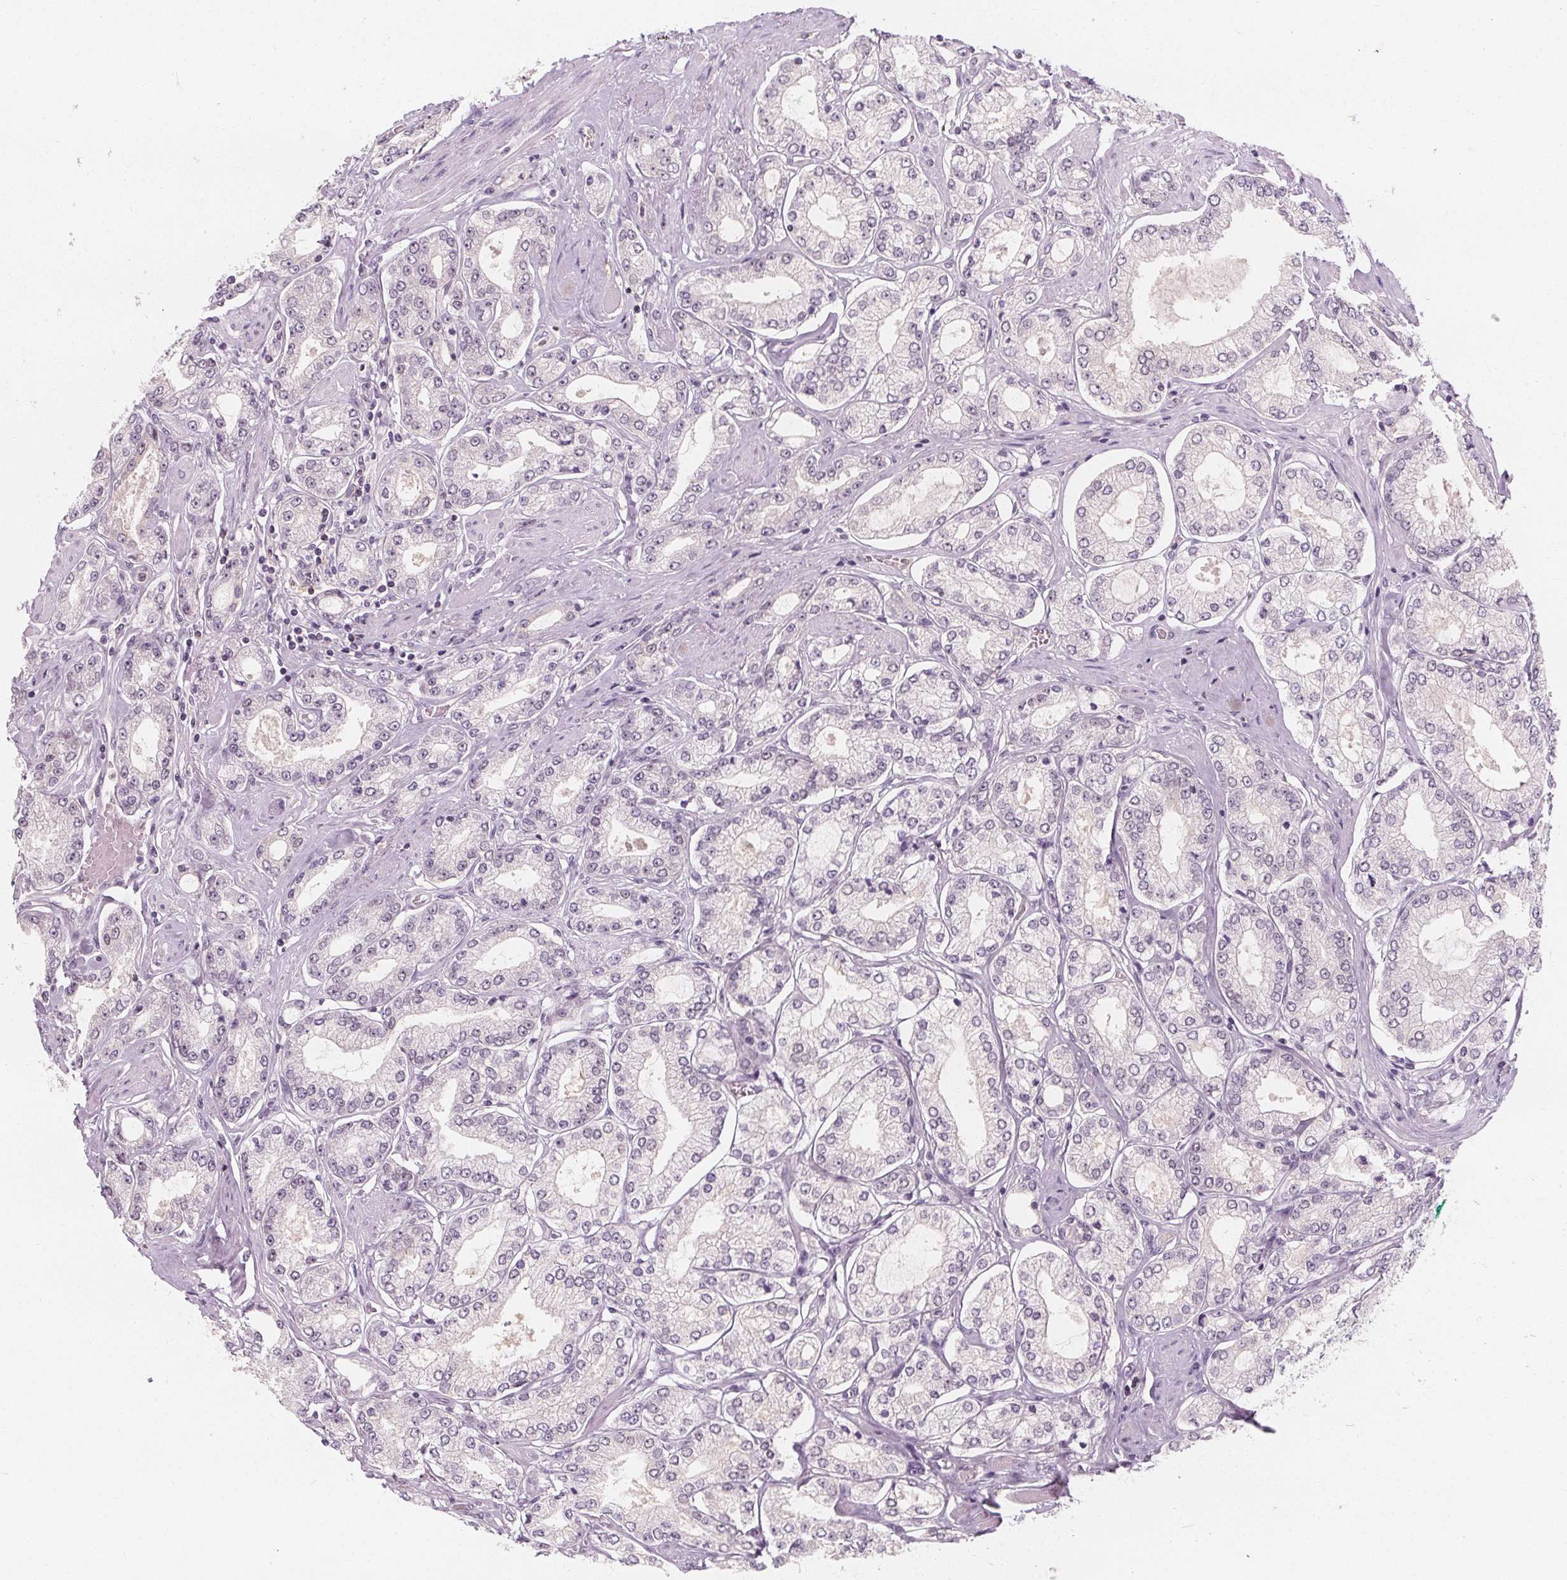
{"staining": {"intensity": "negative", "quantity": "none", "location": "none"}, "tissue": "prostate cancer", "cell_type": "Tumor cells", "image_type": "cancer", "snomed": [{"axis": "morphology", "description": "Adenocarcinoma, High grade"}, {"axis": "topography", "description": "Prostate"}], "caption": "Tumor cells are negative for protein expression in human prostate high-grade adenocarcinoma. Brightfield microscopy of immunohistochemistry stained with DAB (brown) and hematoxylin (blue), captured at high magnification.", "gene": "UGP2", "patient": {"sex": "male", "age": 68}}